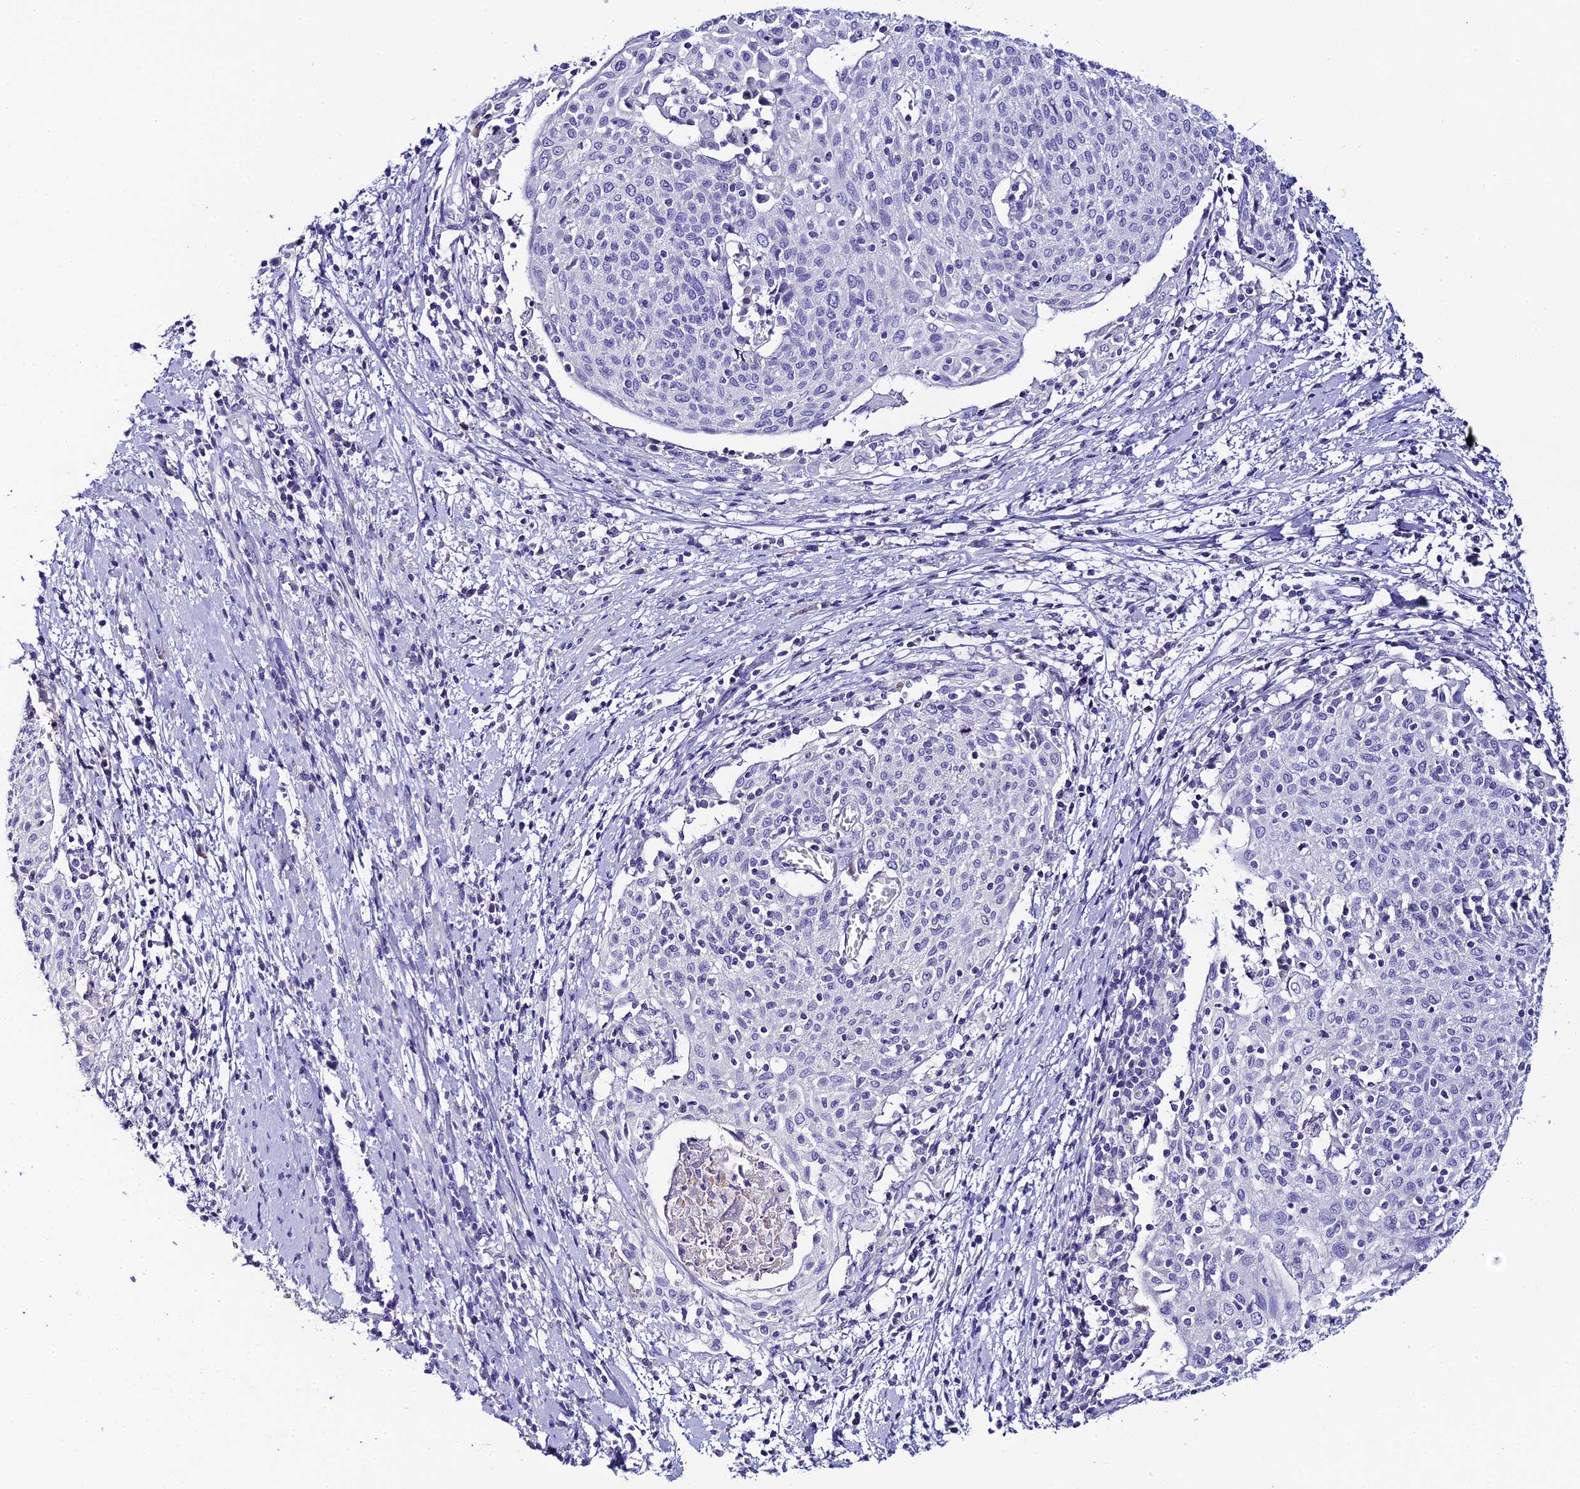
{"staining": {"intensity": "negative", "quantity": "none", "location": "none"}, "tissue": "cervical cancer", "cell_type": "Tumor cells", "image_type": "cancer", "snomed": [{"axis": "morphology", "description": "Squamous cell carcinoma, NOS"}, {"axis": "topography", "description": "Cervix"}], "caption": "Cervical cancer stained for a protein using immunohistochemistry (IHC) shows no positivity tumor cells.", "gene": "C12orf29", "patient": {"sex": "female", "age": 52}}